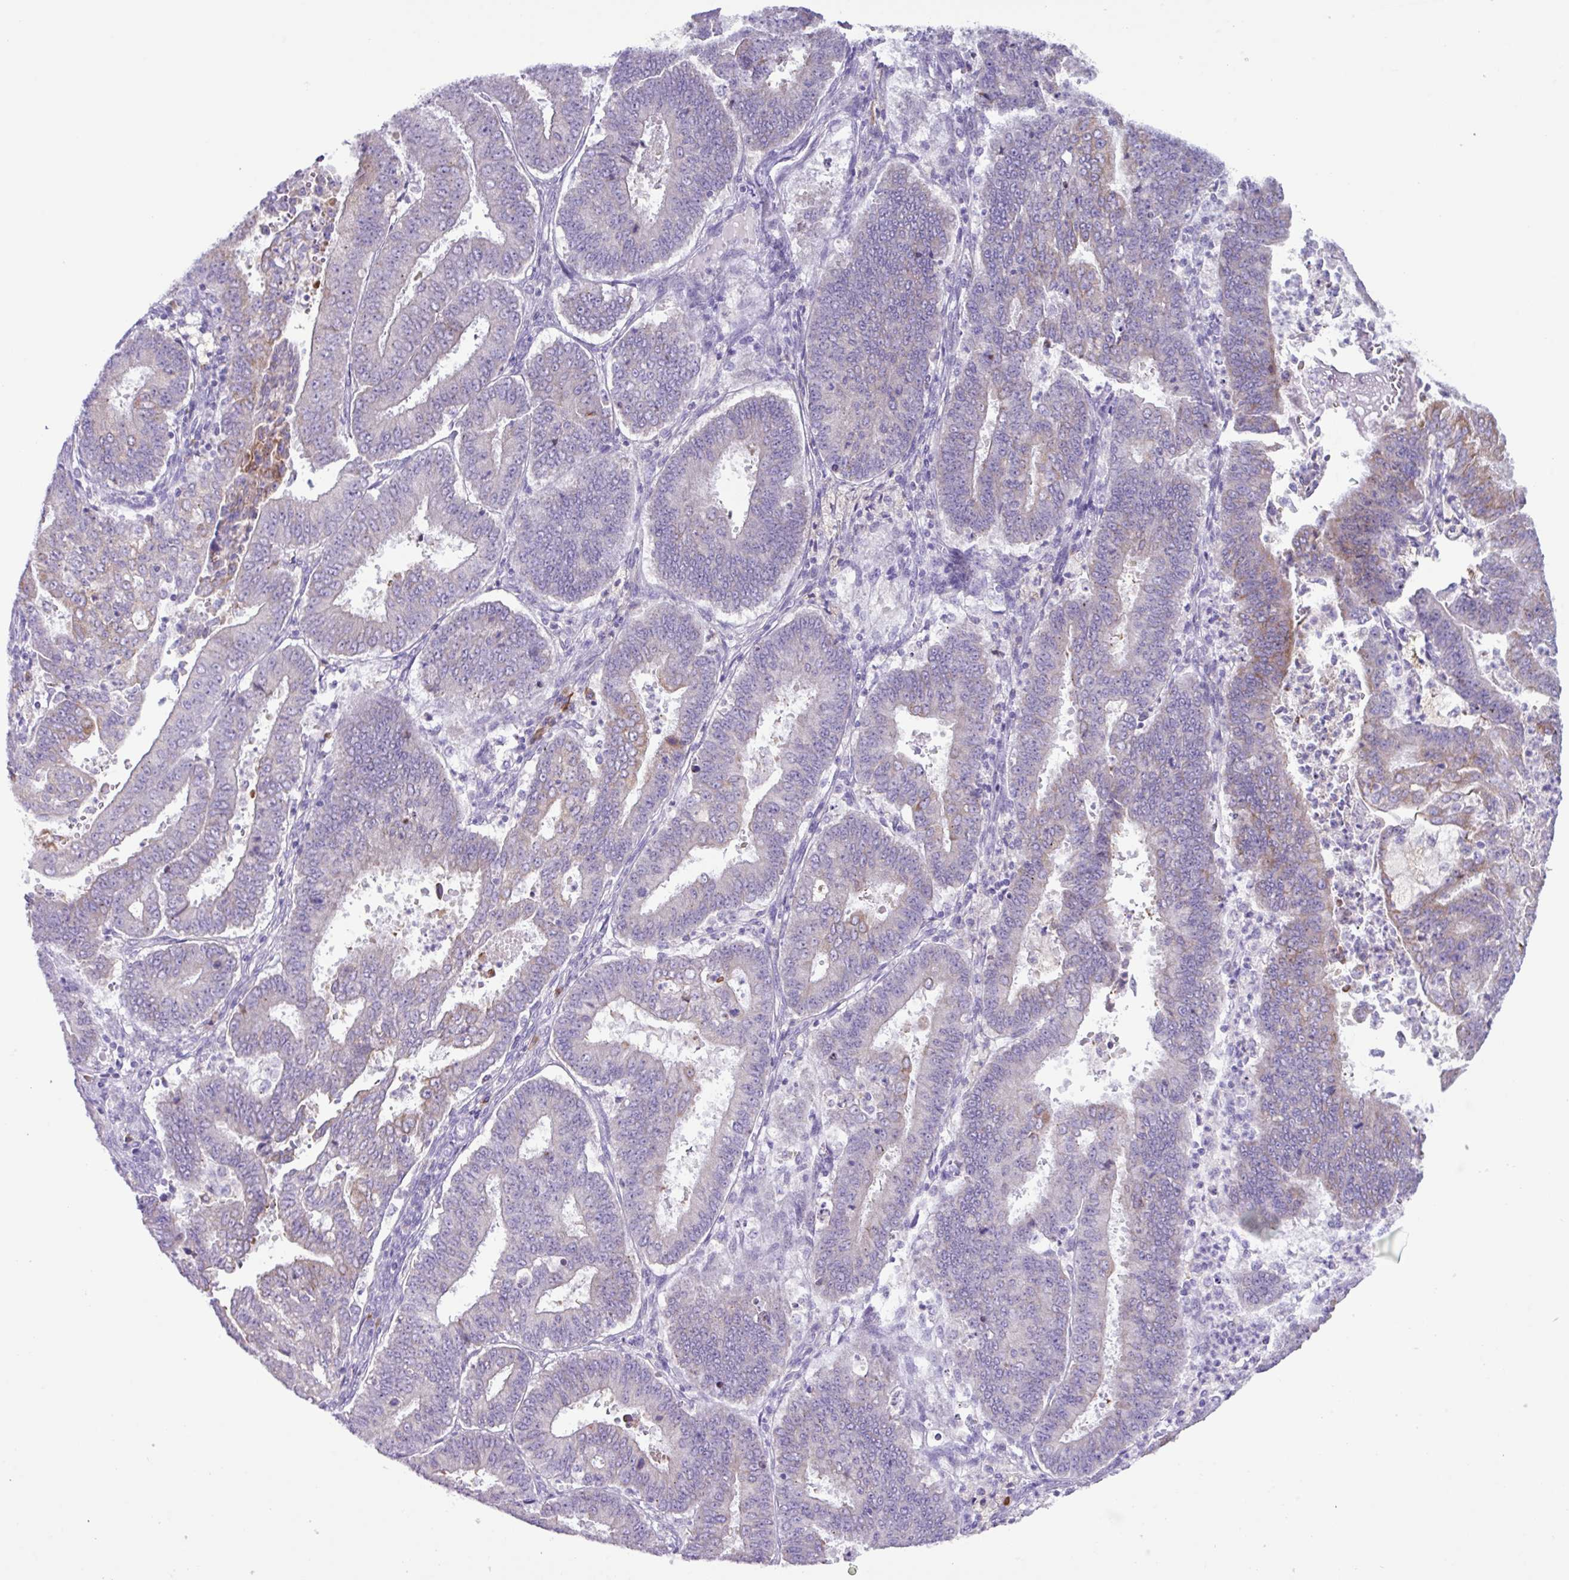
{"staining": {"intensity": "weak", "quantity": "<25%", "location": "cytoplasmic/membranous"}, "tissue": "endometrial cancer", "cell_type": "Tumor cells", "image_type": "cancer", "snomed": [{"axis": "morphology", "description": "Adenocarcinoma, NOS"}, {"axis": "topography", "description": "Endometrium"}], "caption": "Immunohistochemical staining of endometrial cancer demonstrates no significant staining in tumor cells.", "gene": "RGS21", "patient": {"sex": "female", "age": 73}}